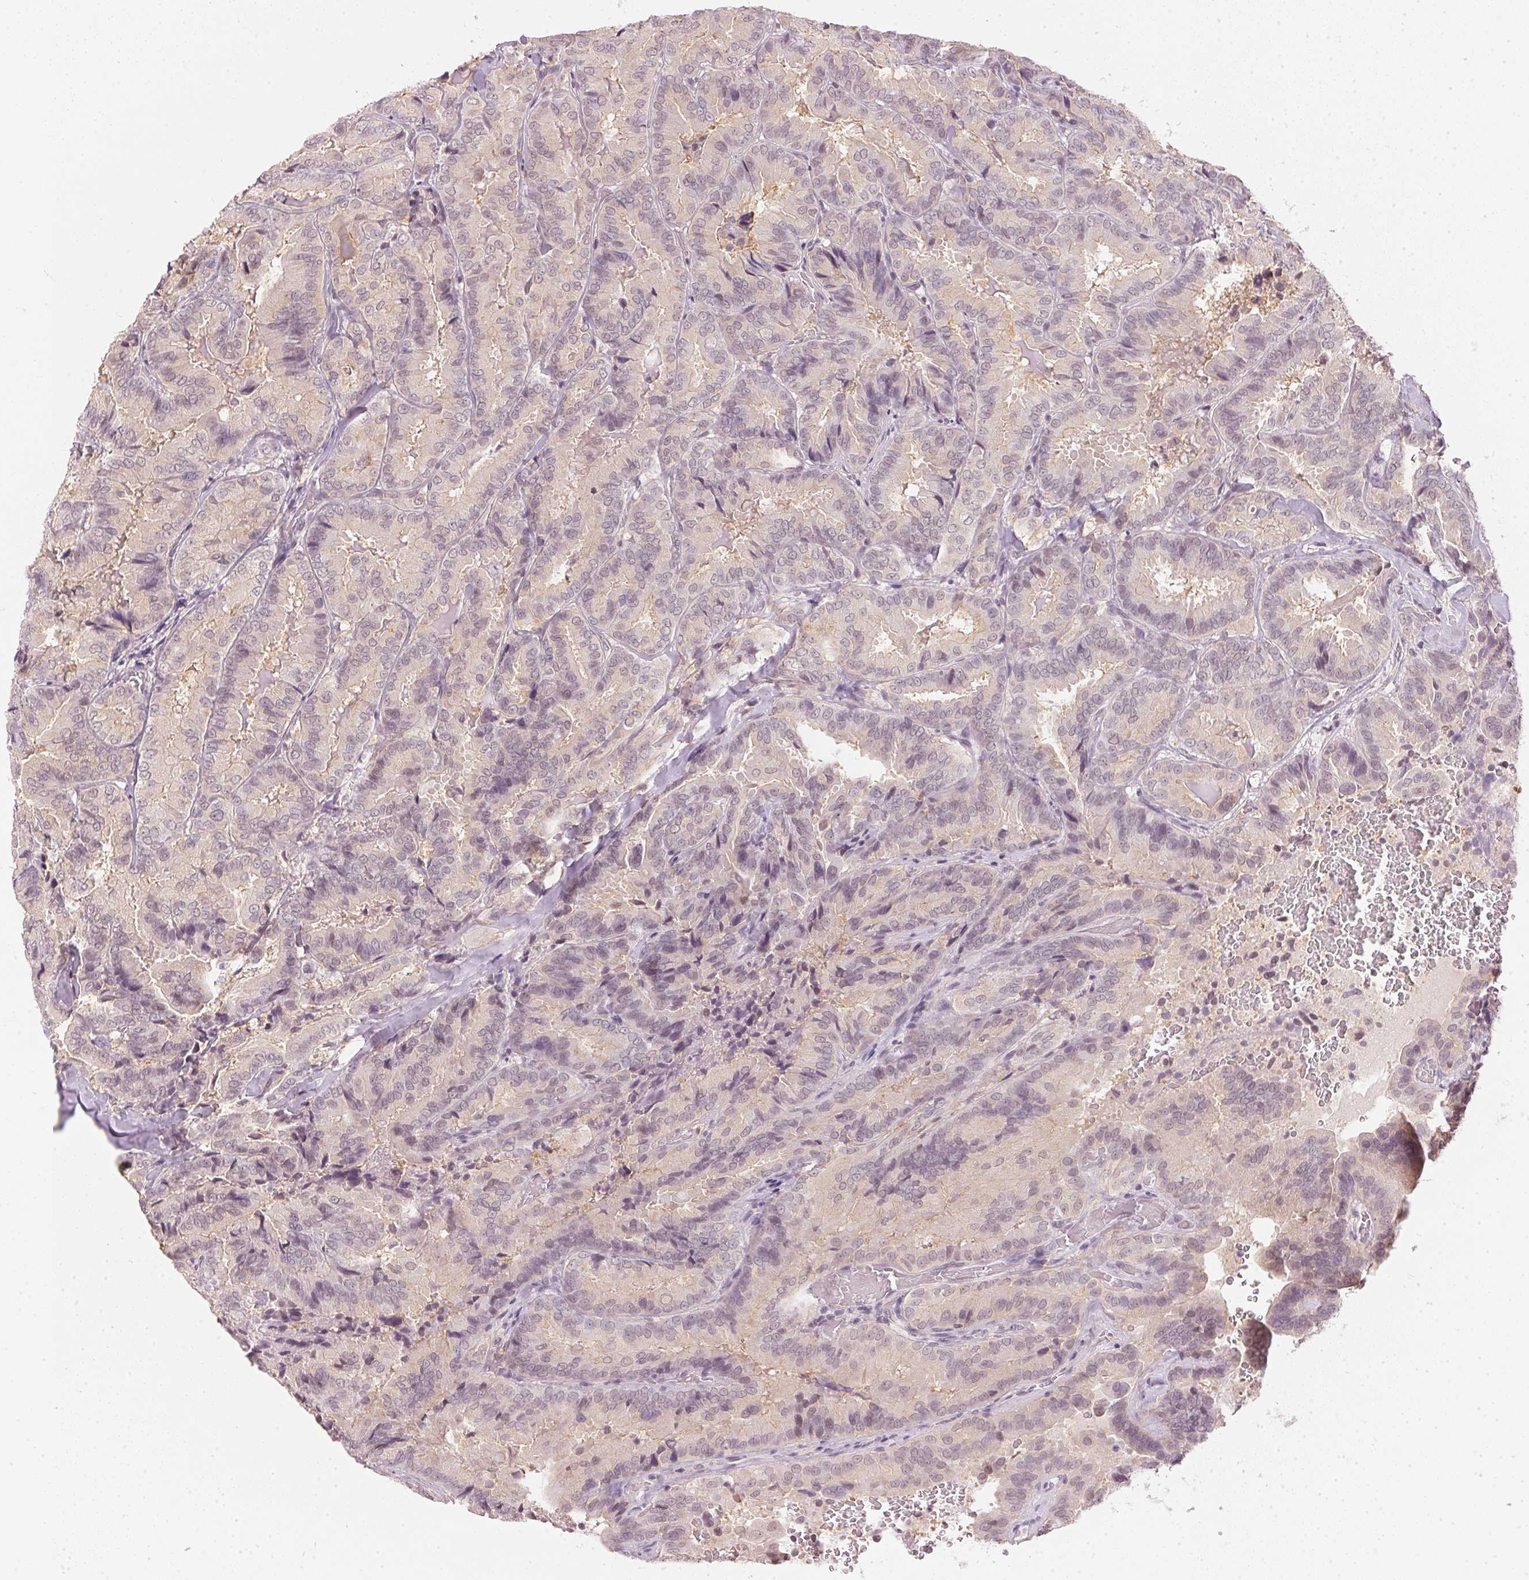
{"staining": {"intensity": "negative", "quantity": "none", "location": "none"}, "tissue": "thyroid cancer", "cell_type": "Tumor cells", "image_type": "cancer", "snomed": [{"axis": "morphology", "description": "Papillary adenocarcinoma, NOS"}, {"axis": "topography", "description": "Thyroid gland"}], "caption": "This is an IHC histopathology image of papillary adenocarcinoma (thyroid). There is no expression in tumor cells.", "gene": "KPRP", "patient": {"sex": "male", "age": 61}}